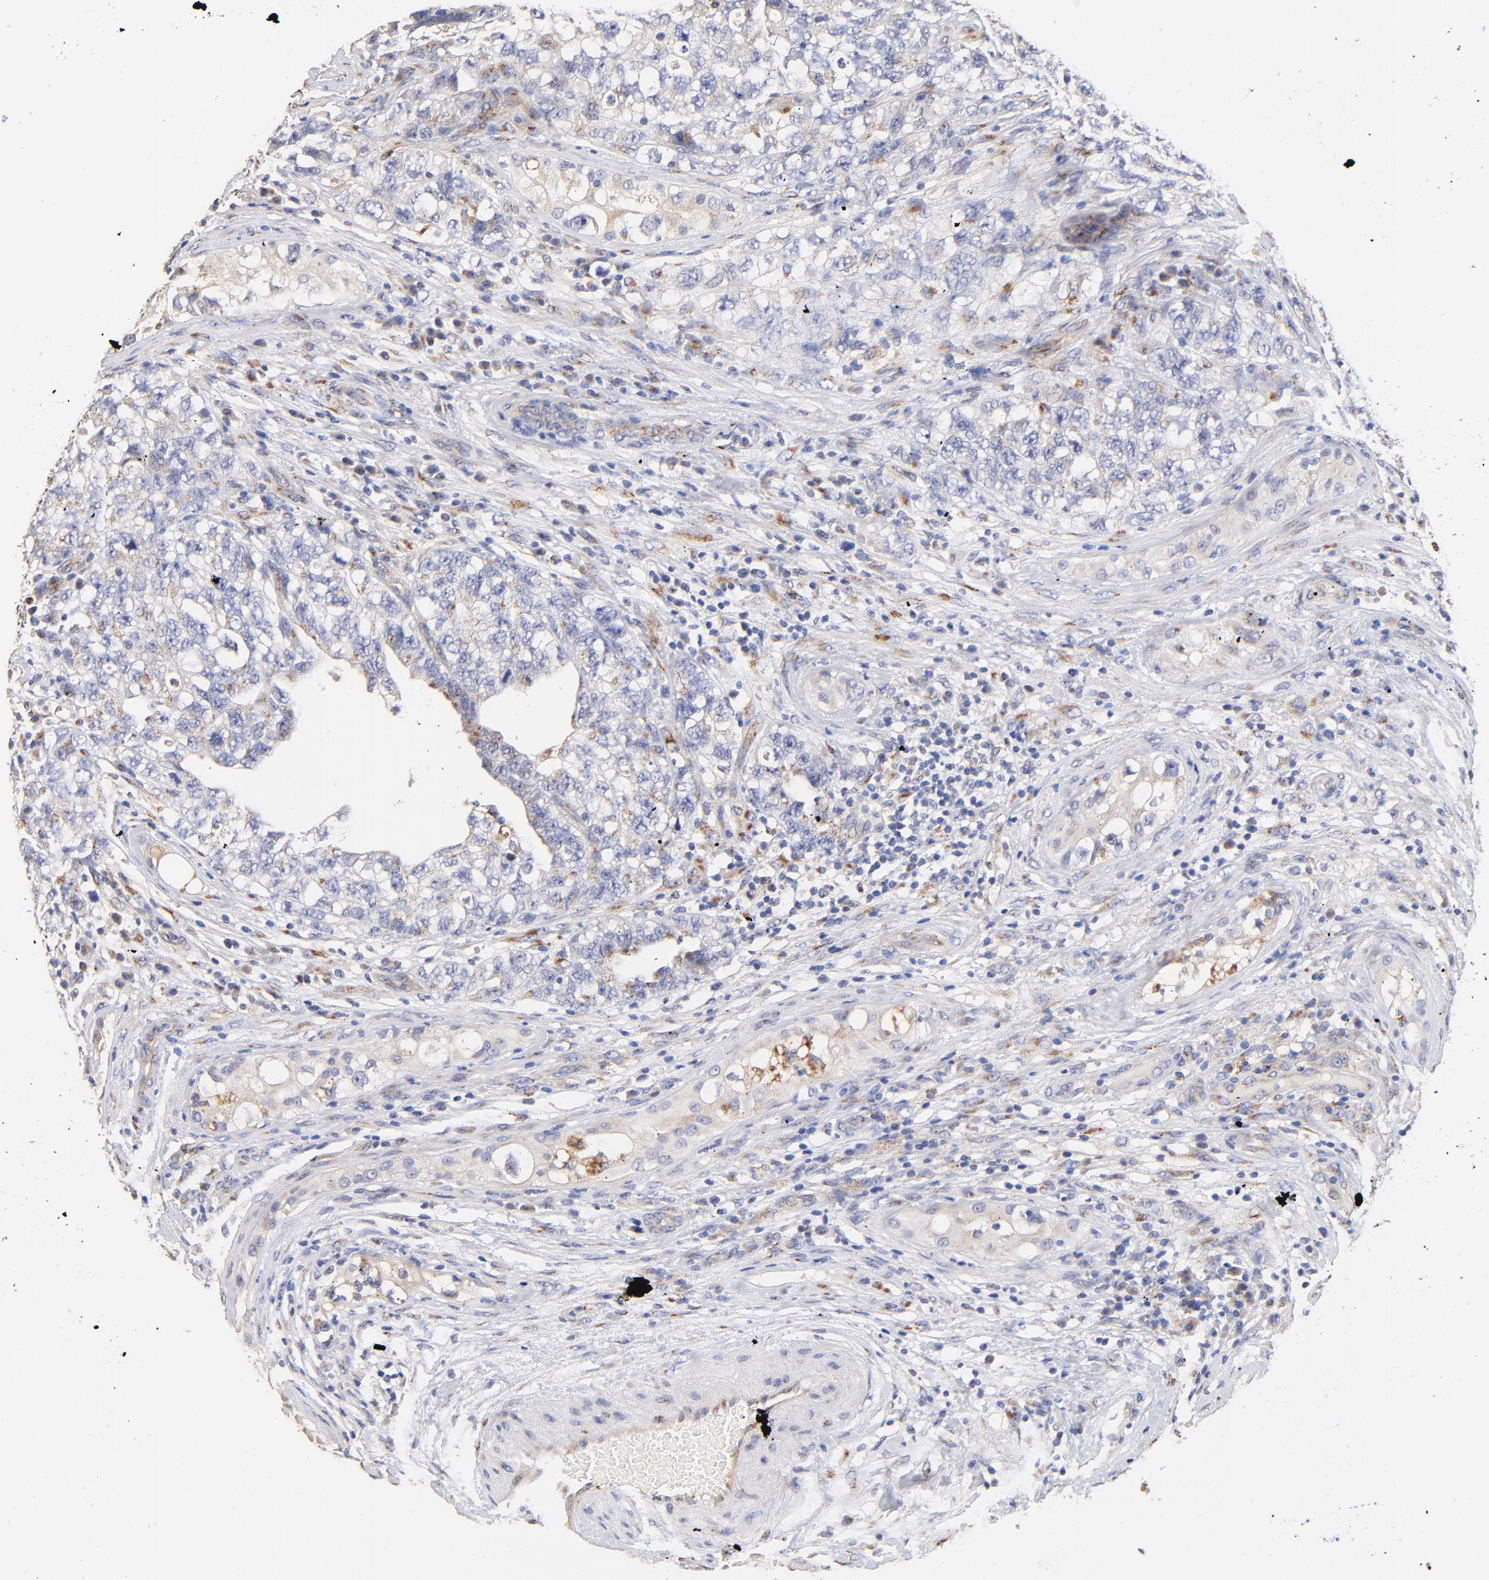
{"staining": {"intensity": "negative", "quantity": "none", "location": "none"}, "tissue": "testis cancer", "cell_type": "Tumor cells", "image_type": "cancer", "snomed": [{"axis": "morphology", "description": "Carcinoma, Embryonal, NOS"}, {"axis": "topography", "description": "Testis"}], "caption": "Immunohistochemistry of human embryonal carcinoma (testis) demonstrates no expression in tumor cells. The staining was performed using DAB (3,3'-diaminobenzidine) to visualize the protein expression in brown, while the nuclei were stained in blue with hematoxylin (Magnification: 20x).", "gene": "FMNL3", "patient": {"sex": "male", "age": 31}}